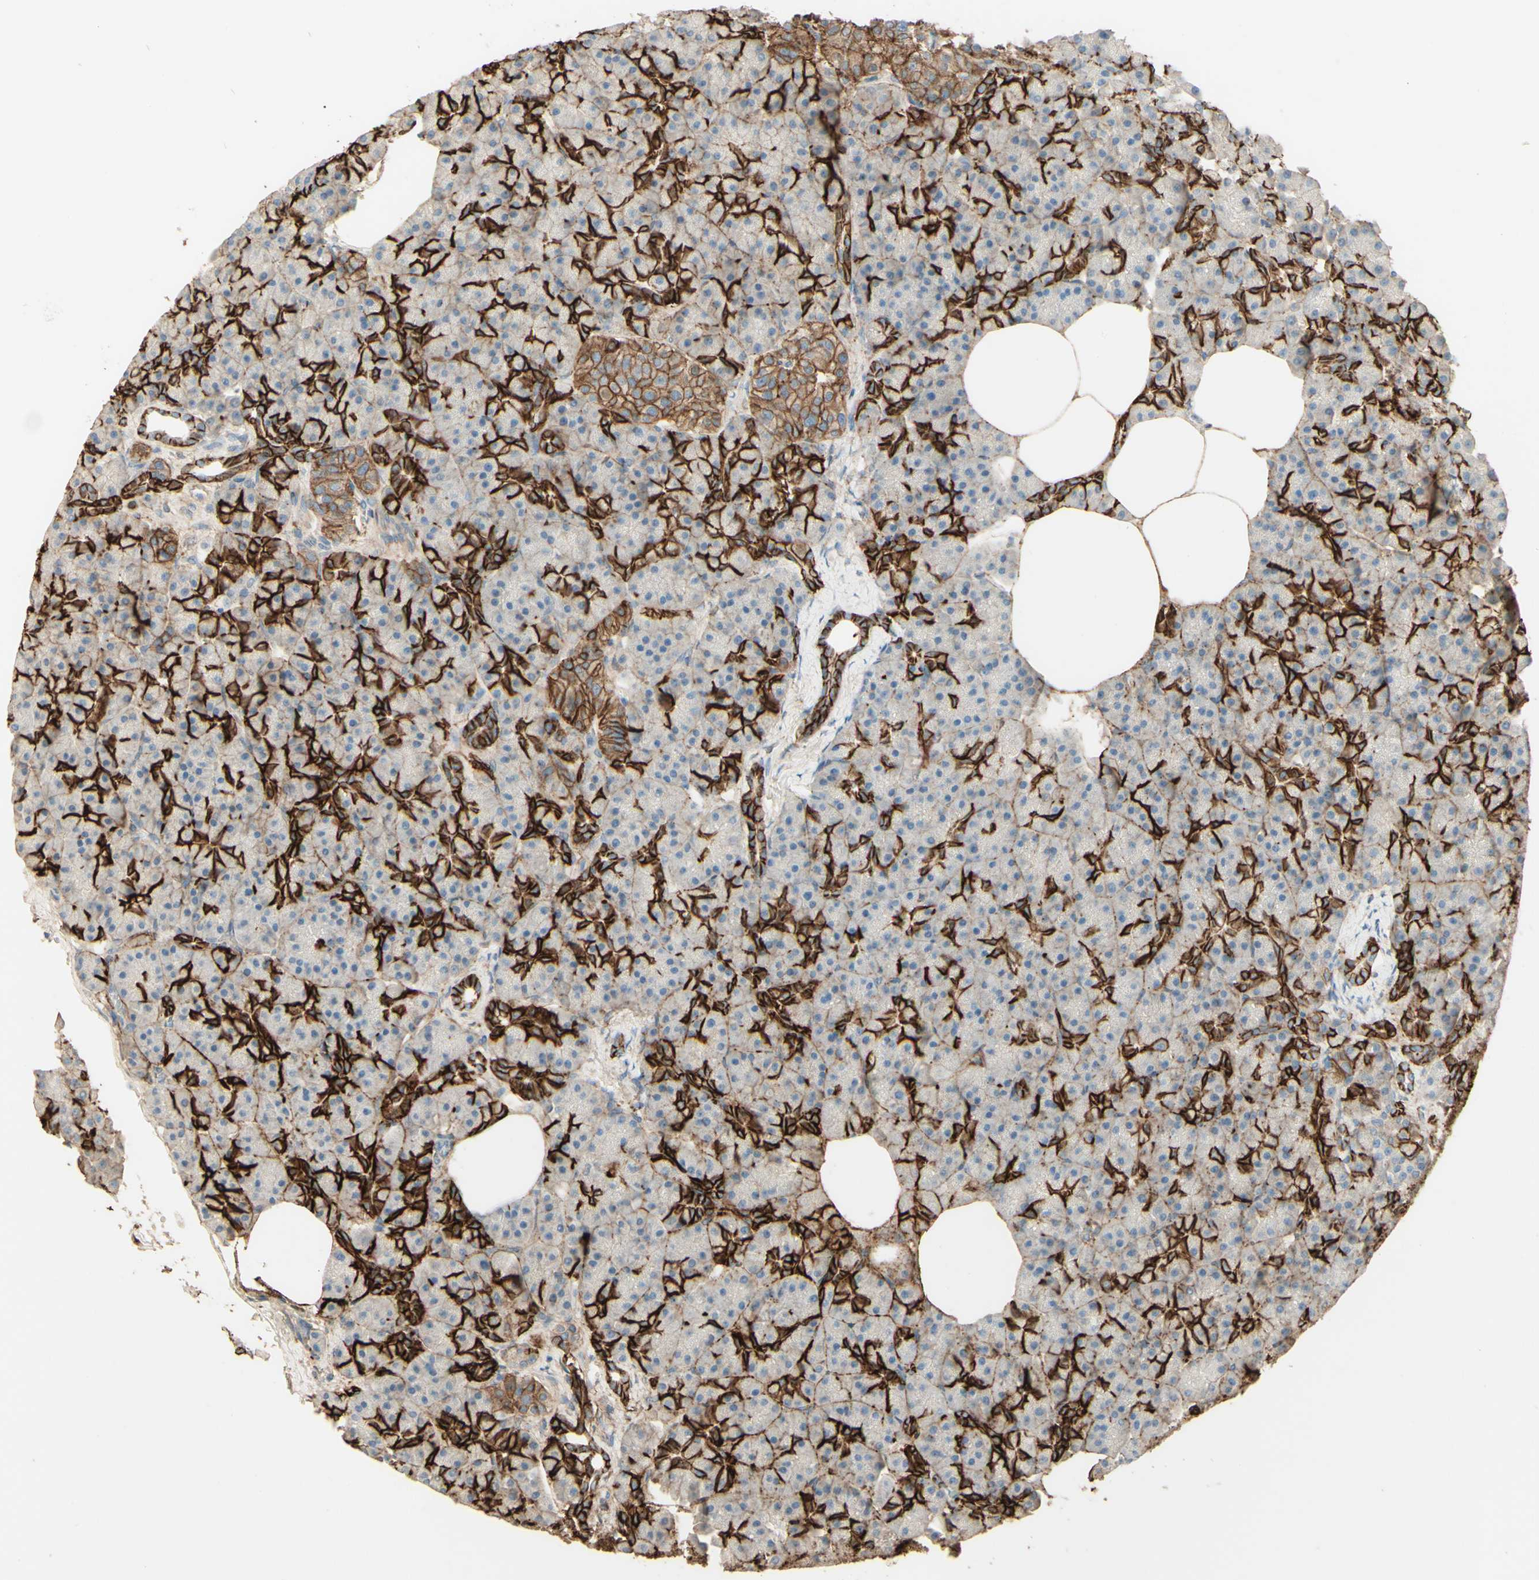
{"staining": {"intensity": "strong", "quantity": "25%-75%", "location": "cytoplasmic/membranous"}, "tissue": "pancreas", "cell_type": "Exocrine glandular cells", "image_type": "normal", "snomed": [{"axis": "morphology", "description": "Normal tissue, NOS"}, {"axis": "topography", "description": "Pancreas"}], "caption": "Pancreas stained with immunohistochemistry demonstrates strong cytoplasmic/membranous staining in about 25%-75% of exocrine glandular cells.", "gene": "RNF149", "patient": {"sex": "female", "age": 70}}